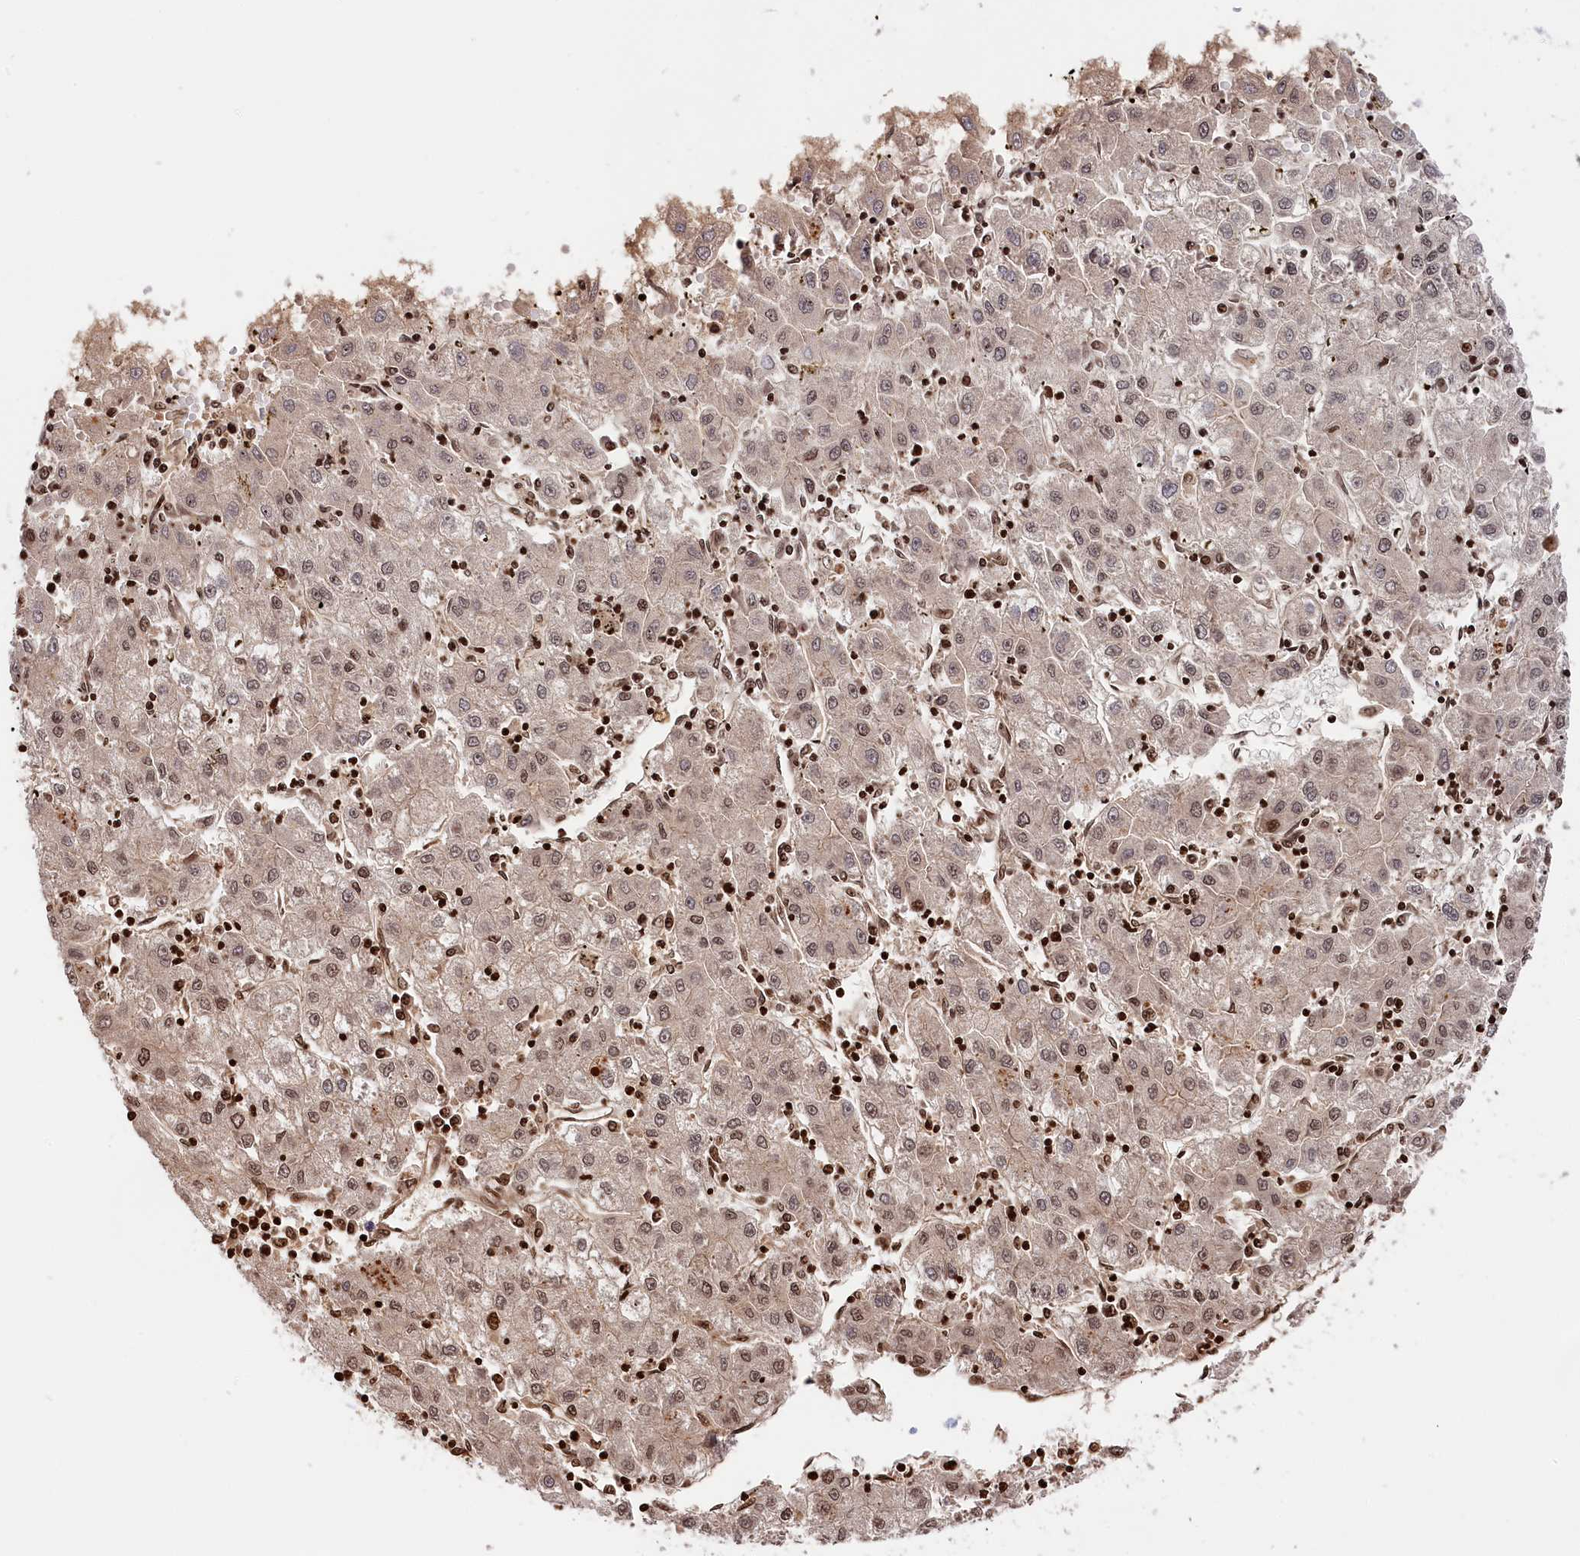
{"staining": {"intensity": "moderate", "quantity": ">75%", "location": "nuclear"}, "tissue": "liver cancer", "cell_type": "Tumor cells", "image_type": "cancer", "snomed": [{"axis": "morphology", "description": "Carcinoma, Hepatocellular, NOS"}, {"axis": "topography", "description": "Liver"}], "caption": "Immunohistochemistry (IHC) image of neoplastic tissue: hepatocellular carcinoma (liver) stained using immunohistochemistry reveals medium levels of moderate protein expression localized specifically in the nuclear of tumor cells, appearing as a nuclear brown color.", "gene": "CEP44", "patient": {"sex": "male", "age": 72}}